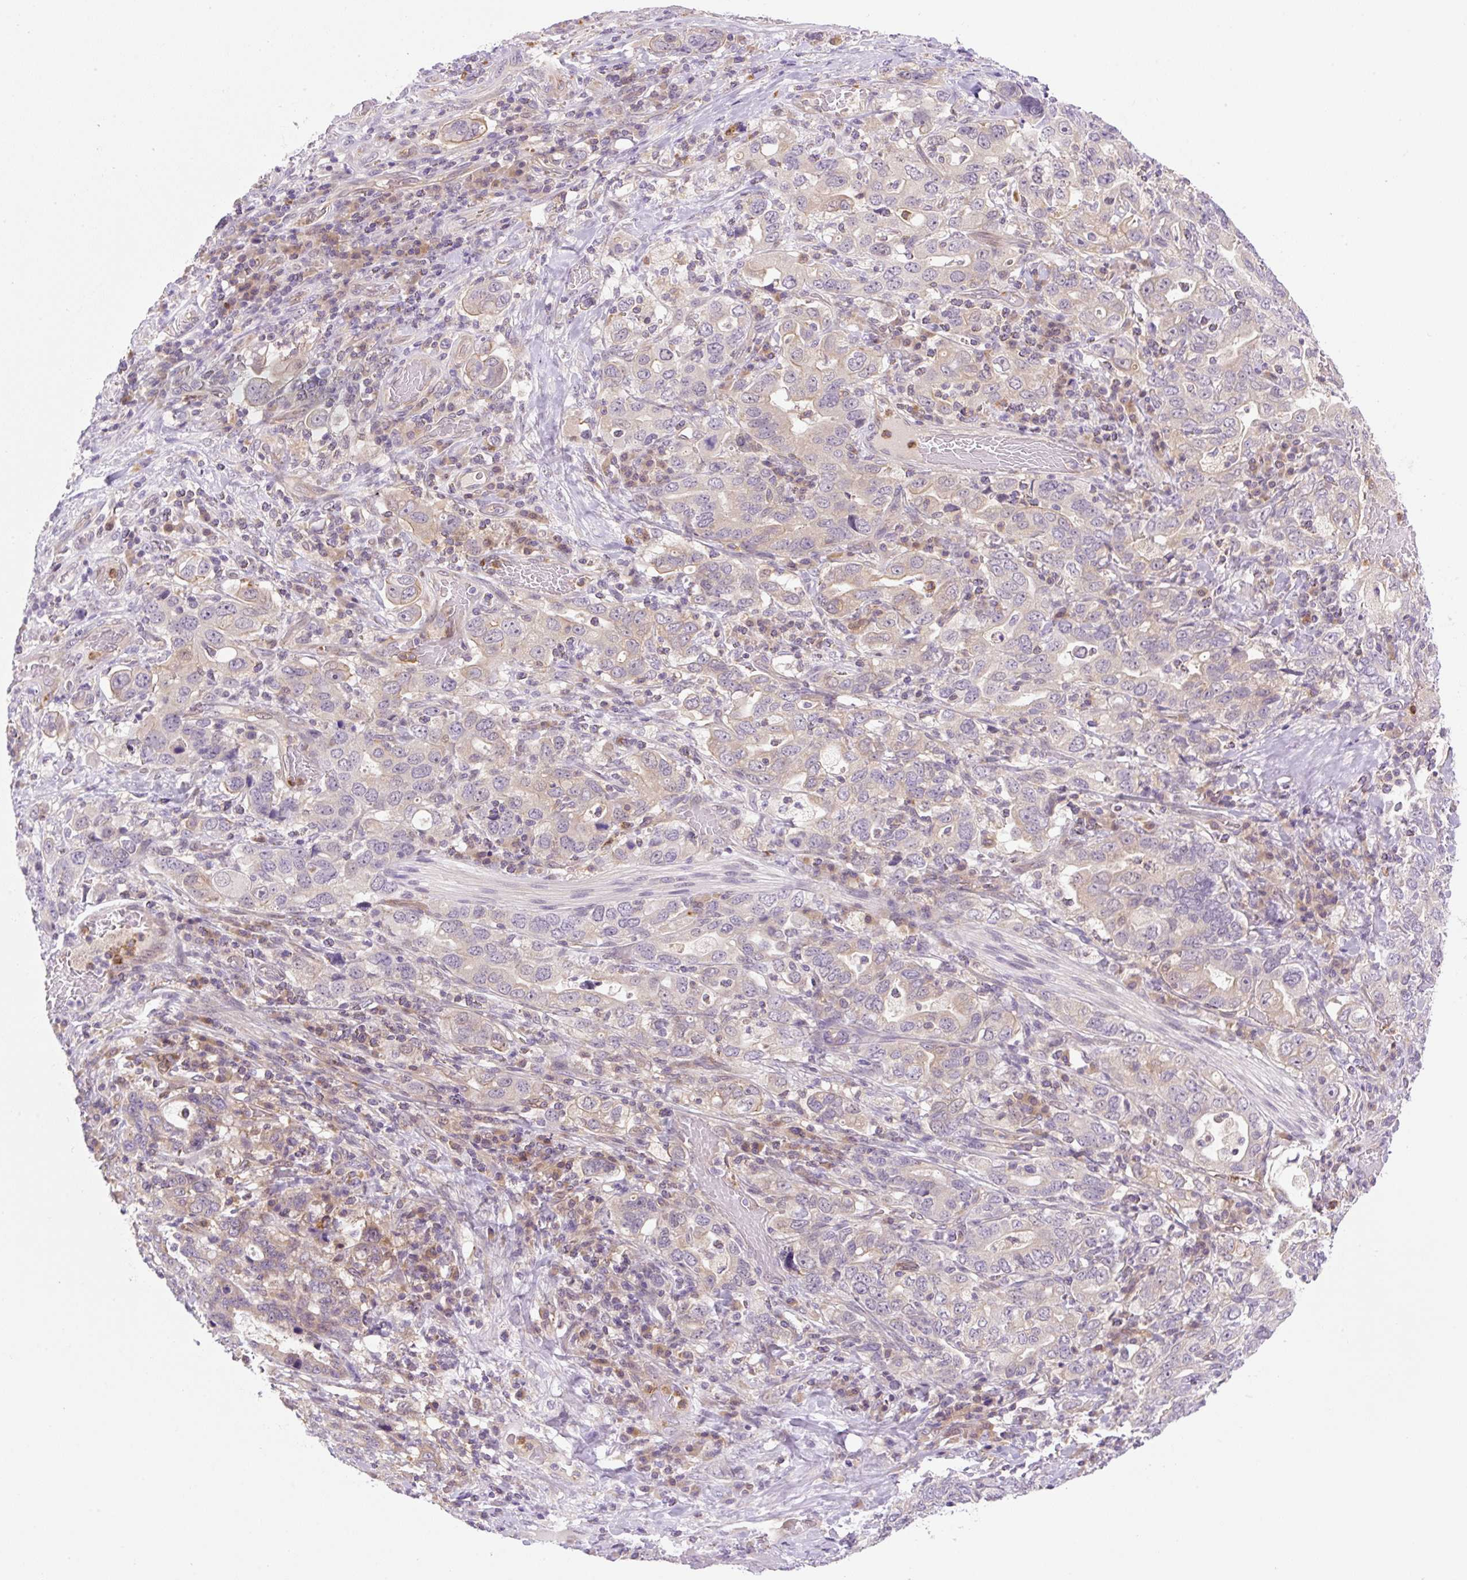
{"staining": {"intensity": "weak", "quantity": "<25%", "location": "cytoplasmic/membranous"}, "tissue": "stomach cancer", "cell_type": "Tumor cells", "image_type": "cancer", "snomed": [{"axis": "morphology", "description": "Adenocarcinoma, NOS"}, {"axis": "topography", "description": "Stomach, upper"}, {"axis": "topography", "description": "Stomach"}], "caption": "DAB (3,3'-diaminobenzidine) immunohistochemical staining of human adenocarcinoma (stomach) exhibits no significant expression in tumor cells. (Brightfield microscopy of DAB immunohistochemistry at high magnification).", "gene": "OMA1", "patient": {"sex": "male", "age": 62}}